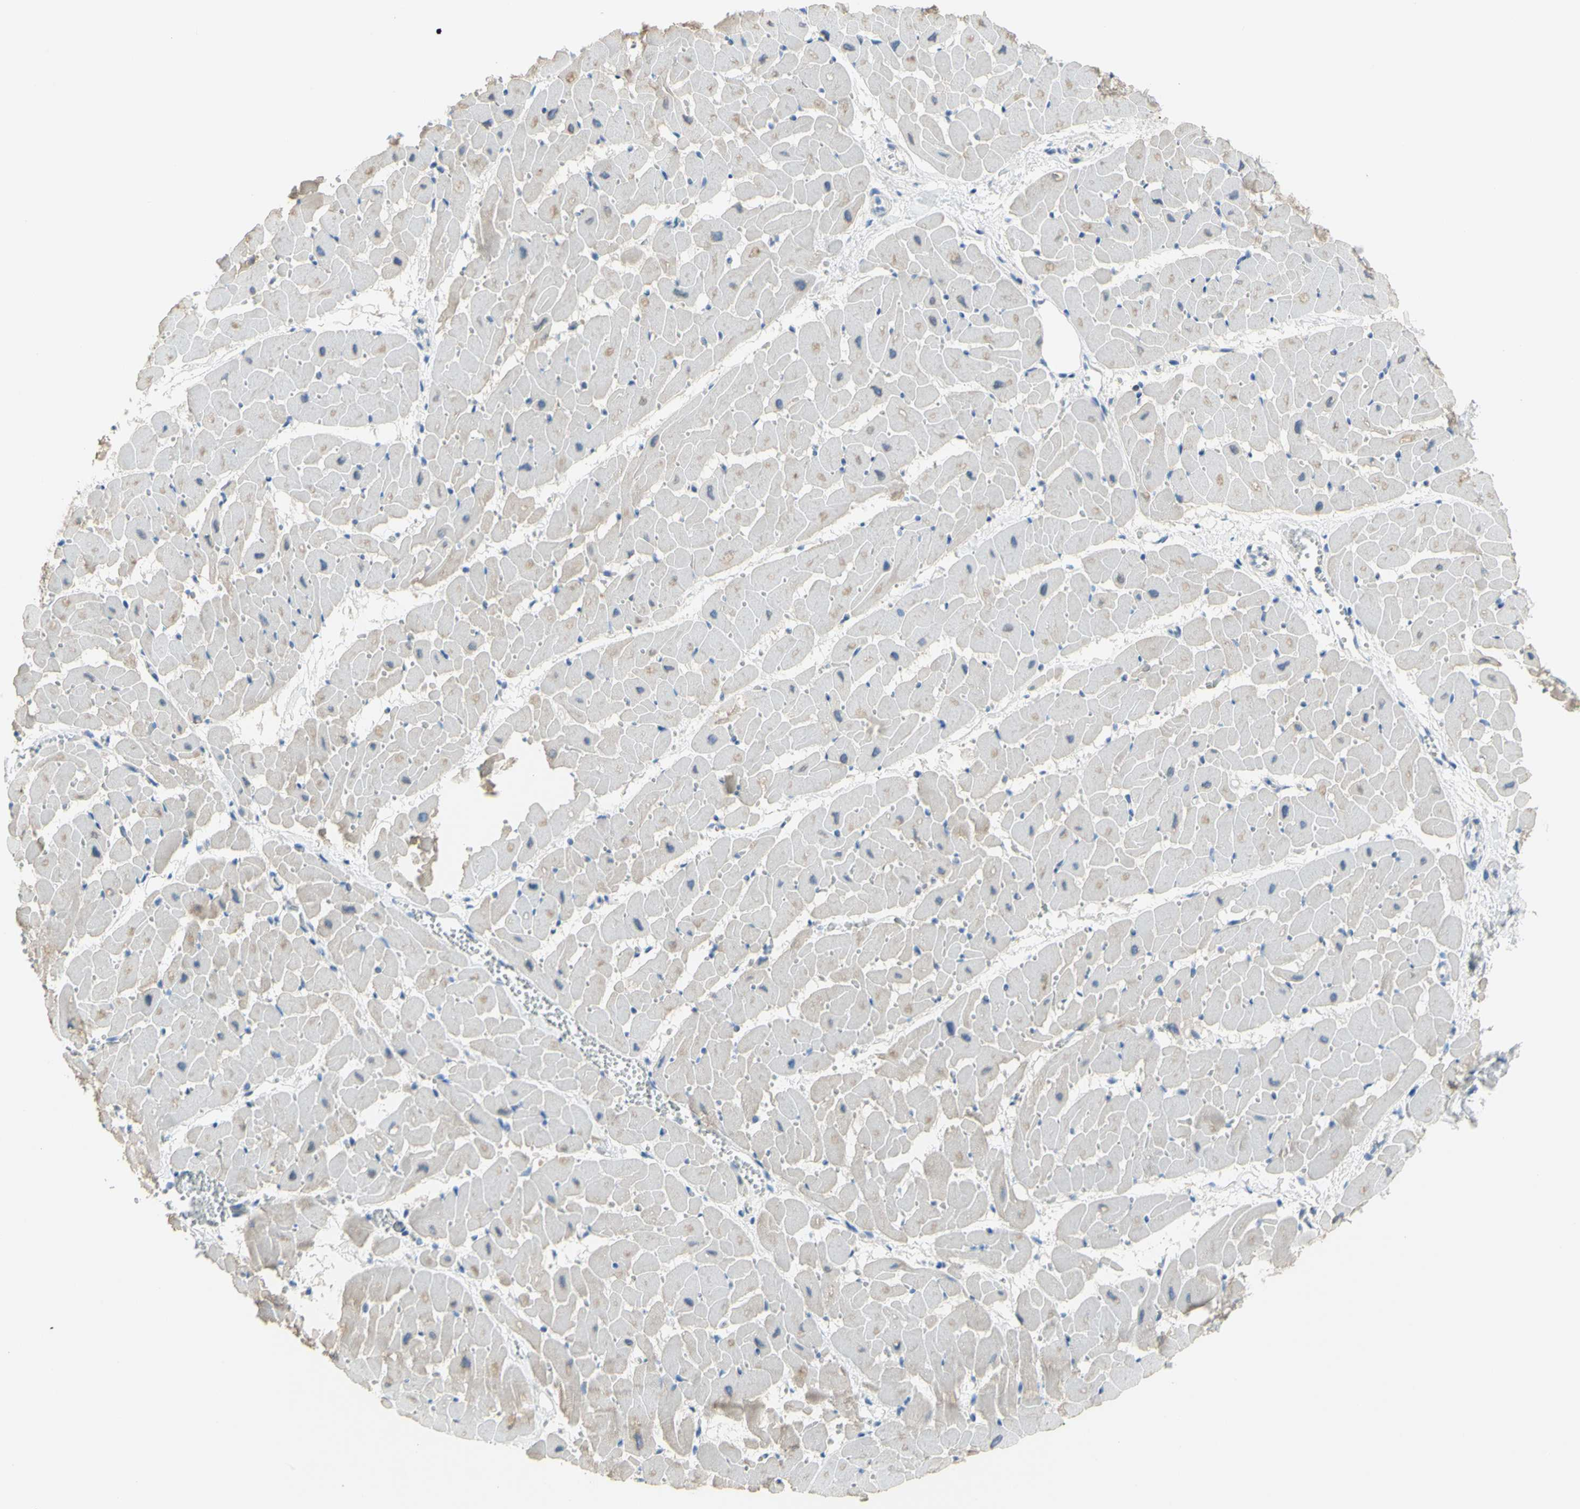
{"staining": {"intensity": "negative", "quantity": "none", "location": "none"}, "tissue": "heart muscle", "cell_type": "Cardiomyocytes", "image_type": "normal", "snomed": [{"axis": "morphology", "description": "Normal tissue, NOS"}, {"axis": "topography", "description": "Heart"}], "caption": "Protein analysis of benign heart muscle shows no significant positivity in cardiomyocytes.", "gene": "MUC1", "patient": {"sex": "female", "age": 19}}